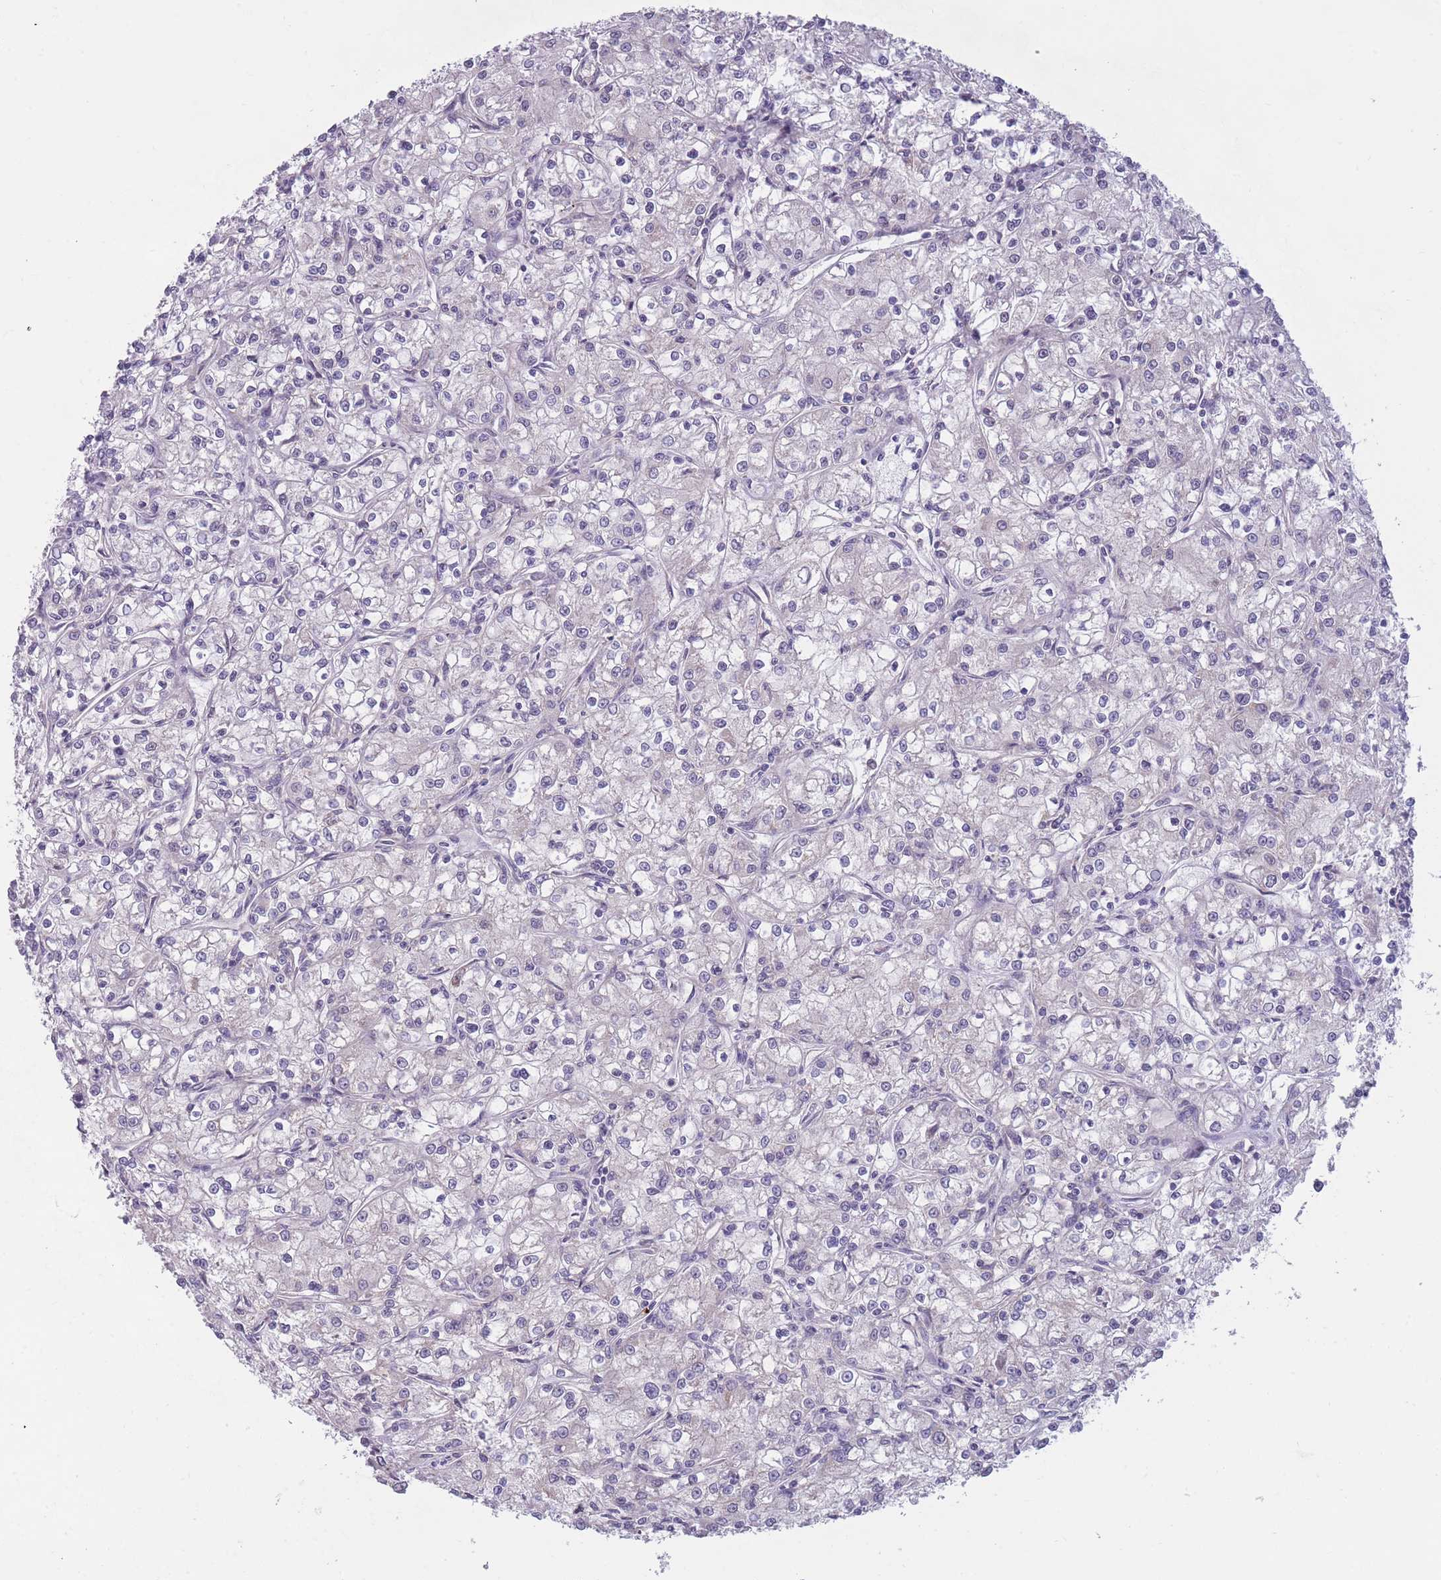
{"staining": {"intensity": "negative", "quantity": "none", "location": "none"}, "tissue": "renal cancer", "cell_type": "Tumor cells", "image_type": "cancer", "snomed": [{"axis": "morphology", "description": "Adenocarcinoma, NOS"}, {"axis": "topography", "description": "Kidney"}], "caption": "DAB (3,3'-diaminobenzidine) immunohistochemical staining of adenocarcinoma (renal) exhibits no significant staining in tumor cells. (Brightfield microscopy of DAB (3,3'-diaminobenzidine) IHC at high magnification).", "gene": "MRPS18C", "patient": {"sex": "female", "age": 59}}